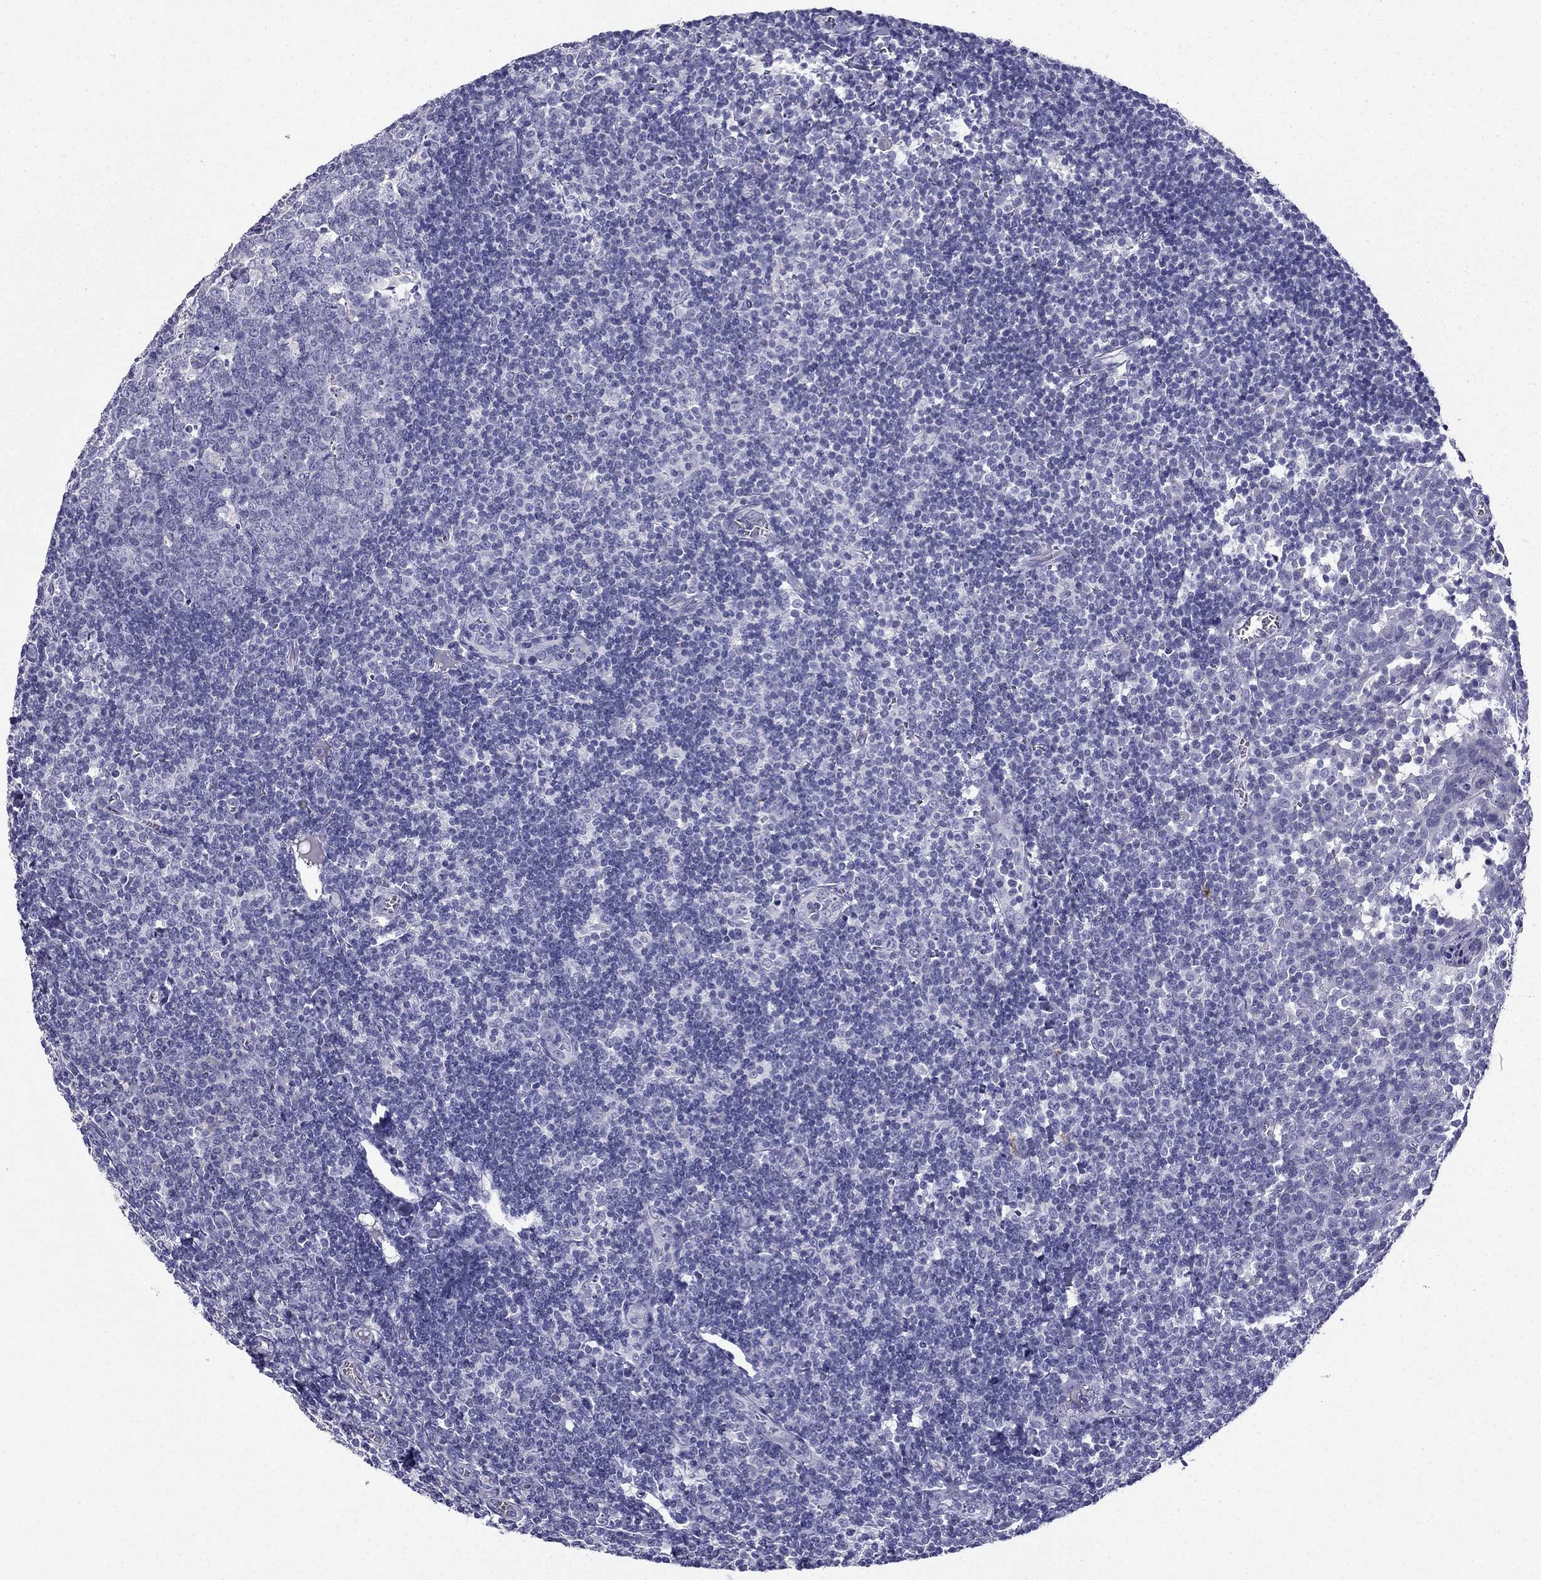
{"staining": {"intensity": "negative", "quantity": "none", "location": "none"}, "tissue": "tonsil", "cell_type": "Germinal center cells", "image_type": "normal", "snomed": [{"axis": "morphology", "description": "Normal tissue, NOS"}, {"axis": "topography", "description": "Tonsil"}], "caption": "The image exhibits no staining of germinal center cells in benign tonsil.", "gene": "NPTX1", "patient": {"sex": "female", "age": 12}}